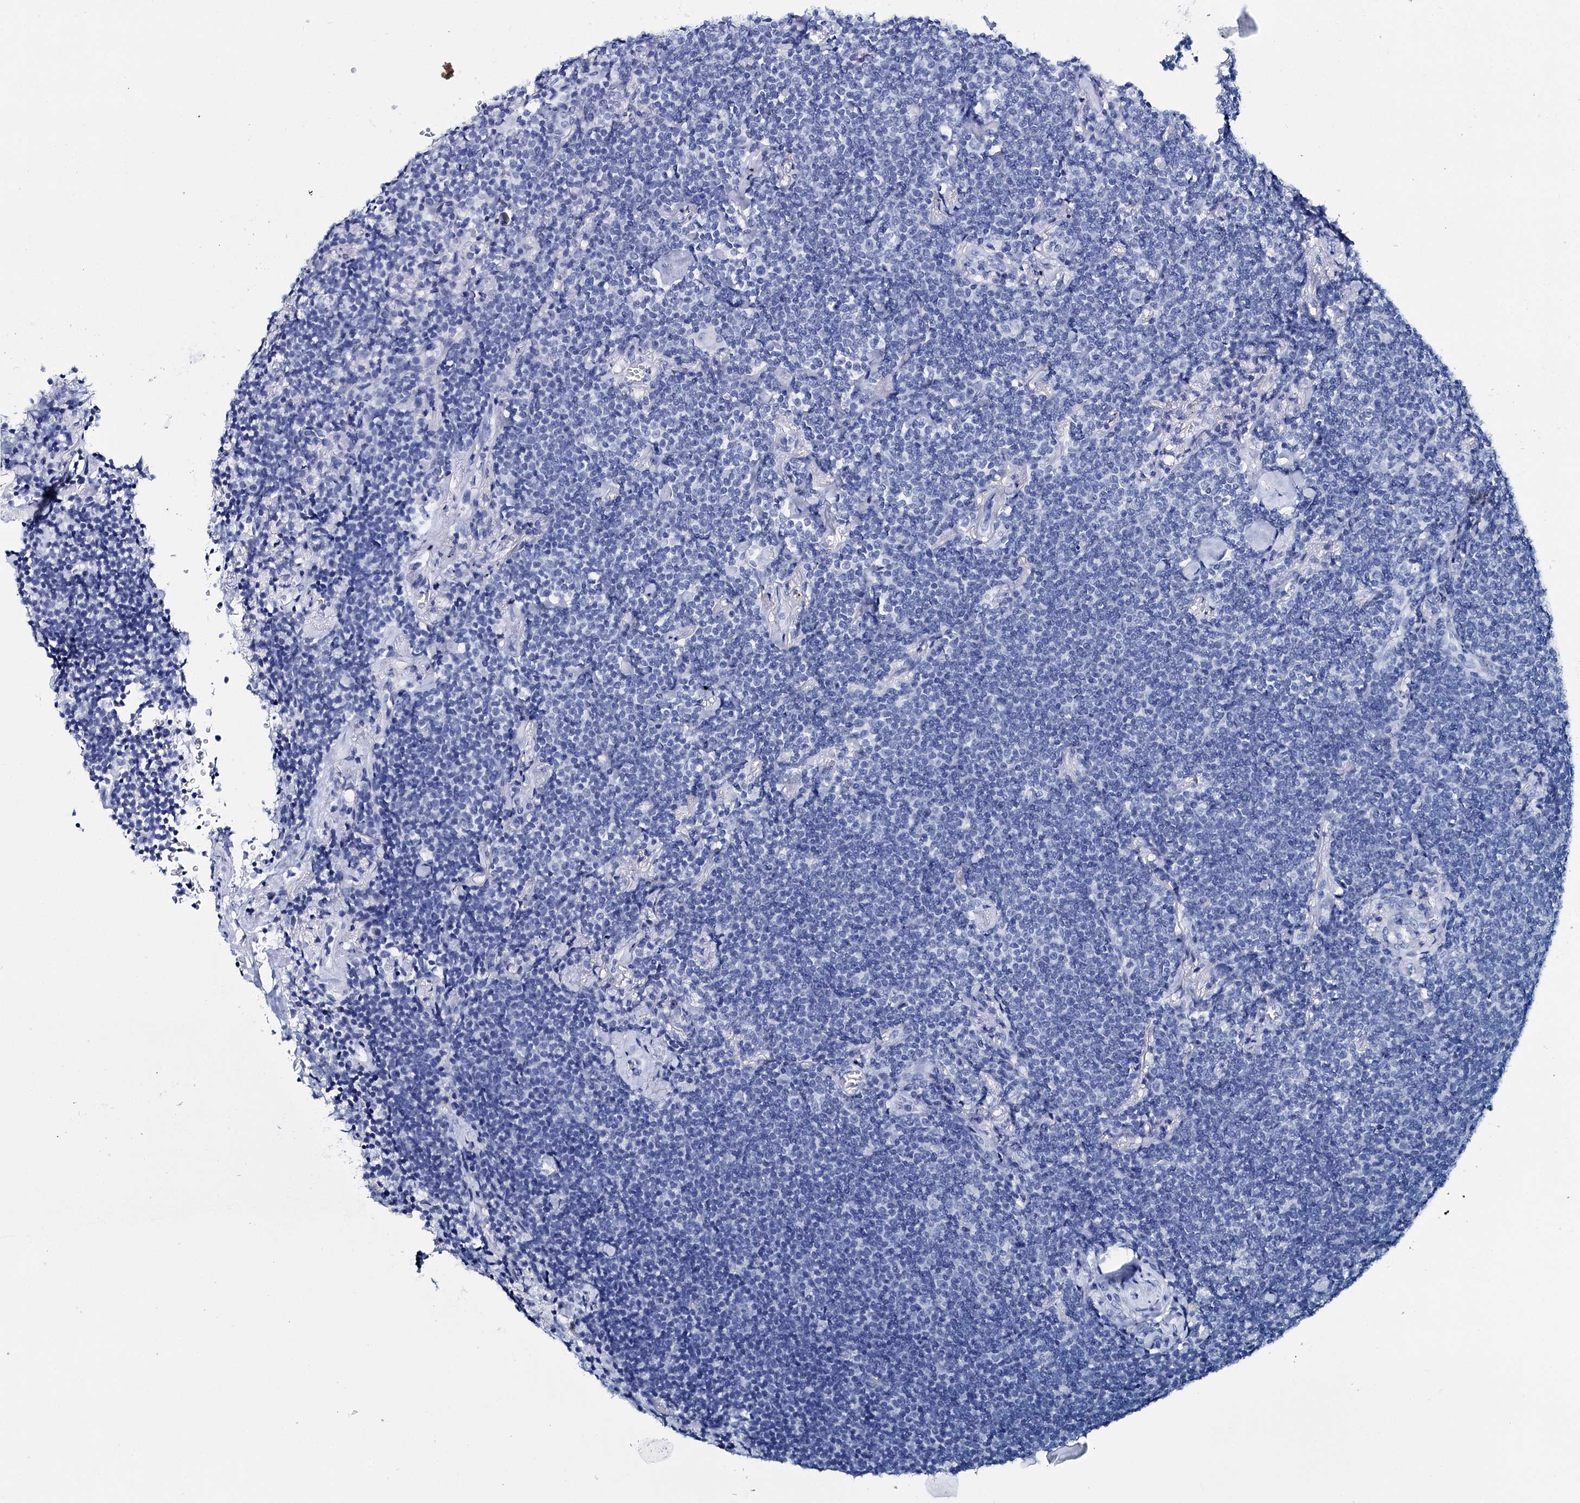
{"staining": {"intensity": "negative", "quantity": "none", "location": "none"}, "tissue": "lymphoma", "cell_type": "Tumor cells", "image_type": "cancer", "snomed": [{"axis": "morphology", "description": "Malignant lymphoma, non-Hodgkin's type, Low grade"}, {"axis": "topography", "description": "Lung"}], "caption": "A photomicrograph of human malignant lymphoma, non-Hodgkin's type (low-grade) is negative for staining in tumor cells.", "gene": "BRINP1", "patient": {"sex": "female", "age": 71}}